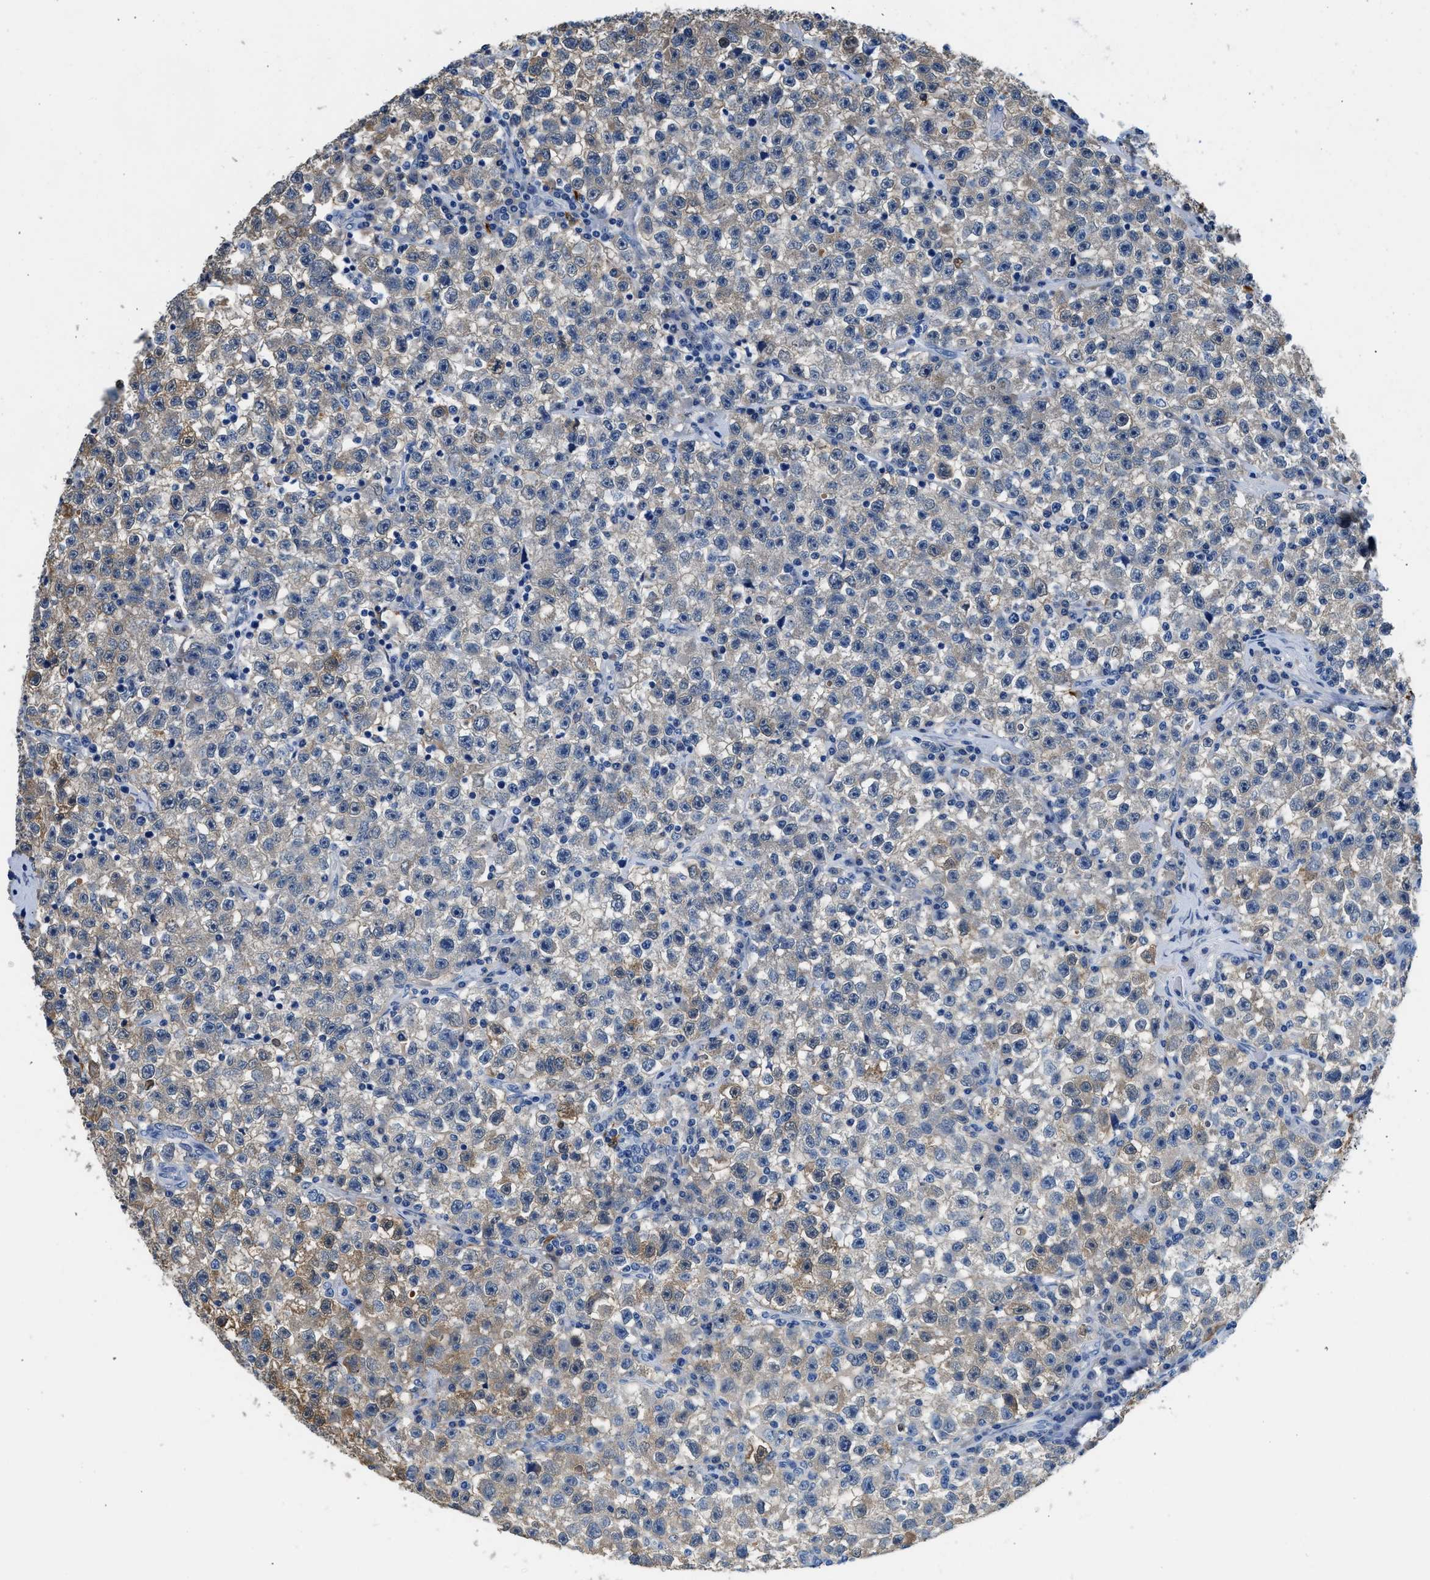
{"staining": {"intensity": "moderate", "quantity": "<25%", "location": "cytoplasmic/membranous"}, "tissue": "testis cancer", "cell_type": "Tumor cells", "image_type": "cancer", "snomed": [{"axis": "morphology", "description": "Seminoma, NOS"}, {"axis": "topography", "description": "Testis"}], "caption": "Testis cancer stained with IHC exhibits moderate cytoplasmic/membranous expression in about <25% of tumor cells.", "gene": "FADS6", "patient": {"sex": "male", "age": 22}}